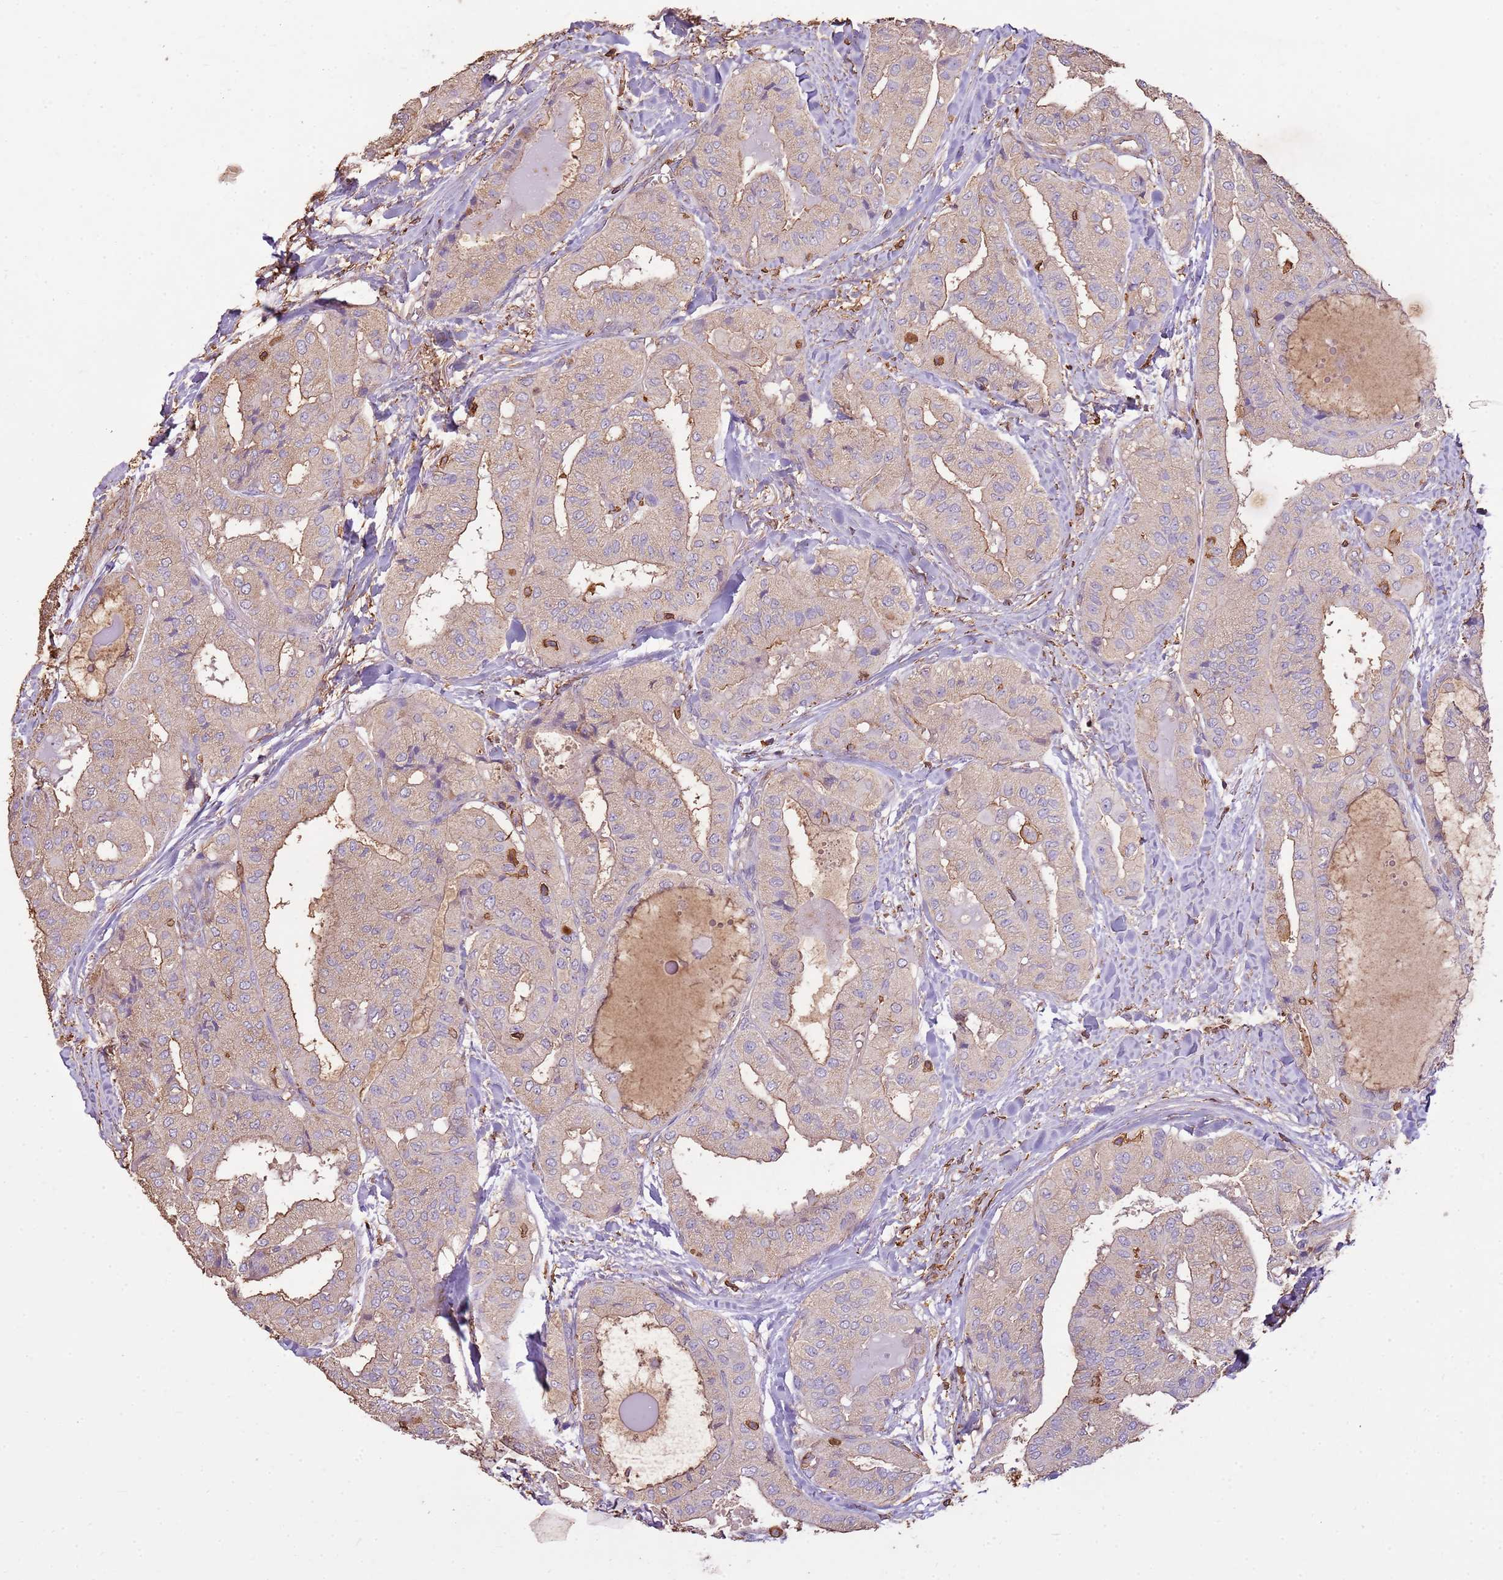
{"staining": {"intensity": "weak", "quantity": "25%-75%", "location": "cytoplasmic/membranous"}, "tissue": "thyroid cancer", "cell_type": "Tumor cells", "image_type": "cancer", "snomed": [{"axis": "morphology", "description": "Papillary adenocarcinoma, NOS"}, {"axis": "topography", "description": "Thyroid gland"}], "caption": "High-magnification brightfield microscopy of thyroid cancer (papillary adenocarcinoma) stained with DAB (brown) and counterstained with hematoxylin (blue). tumor cells exhibit weak cytoplasmic/membranous staining is present in approximately25%-75% of cells.", "gene": "ARL10", "patient": {"sex": "female", "age": 59}}